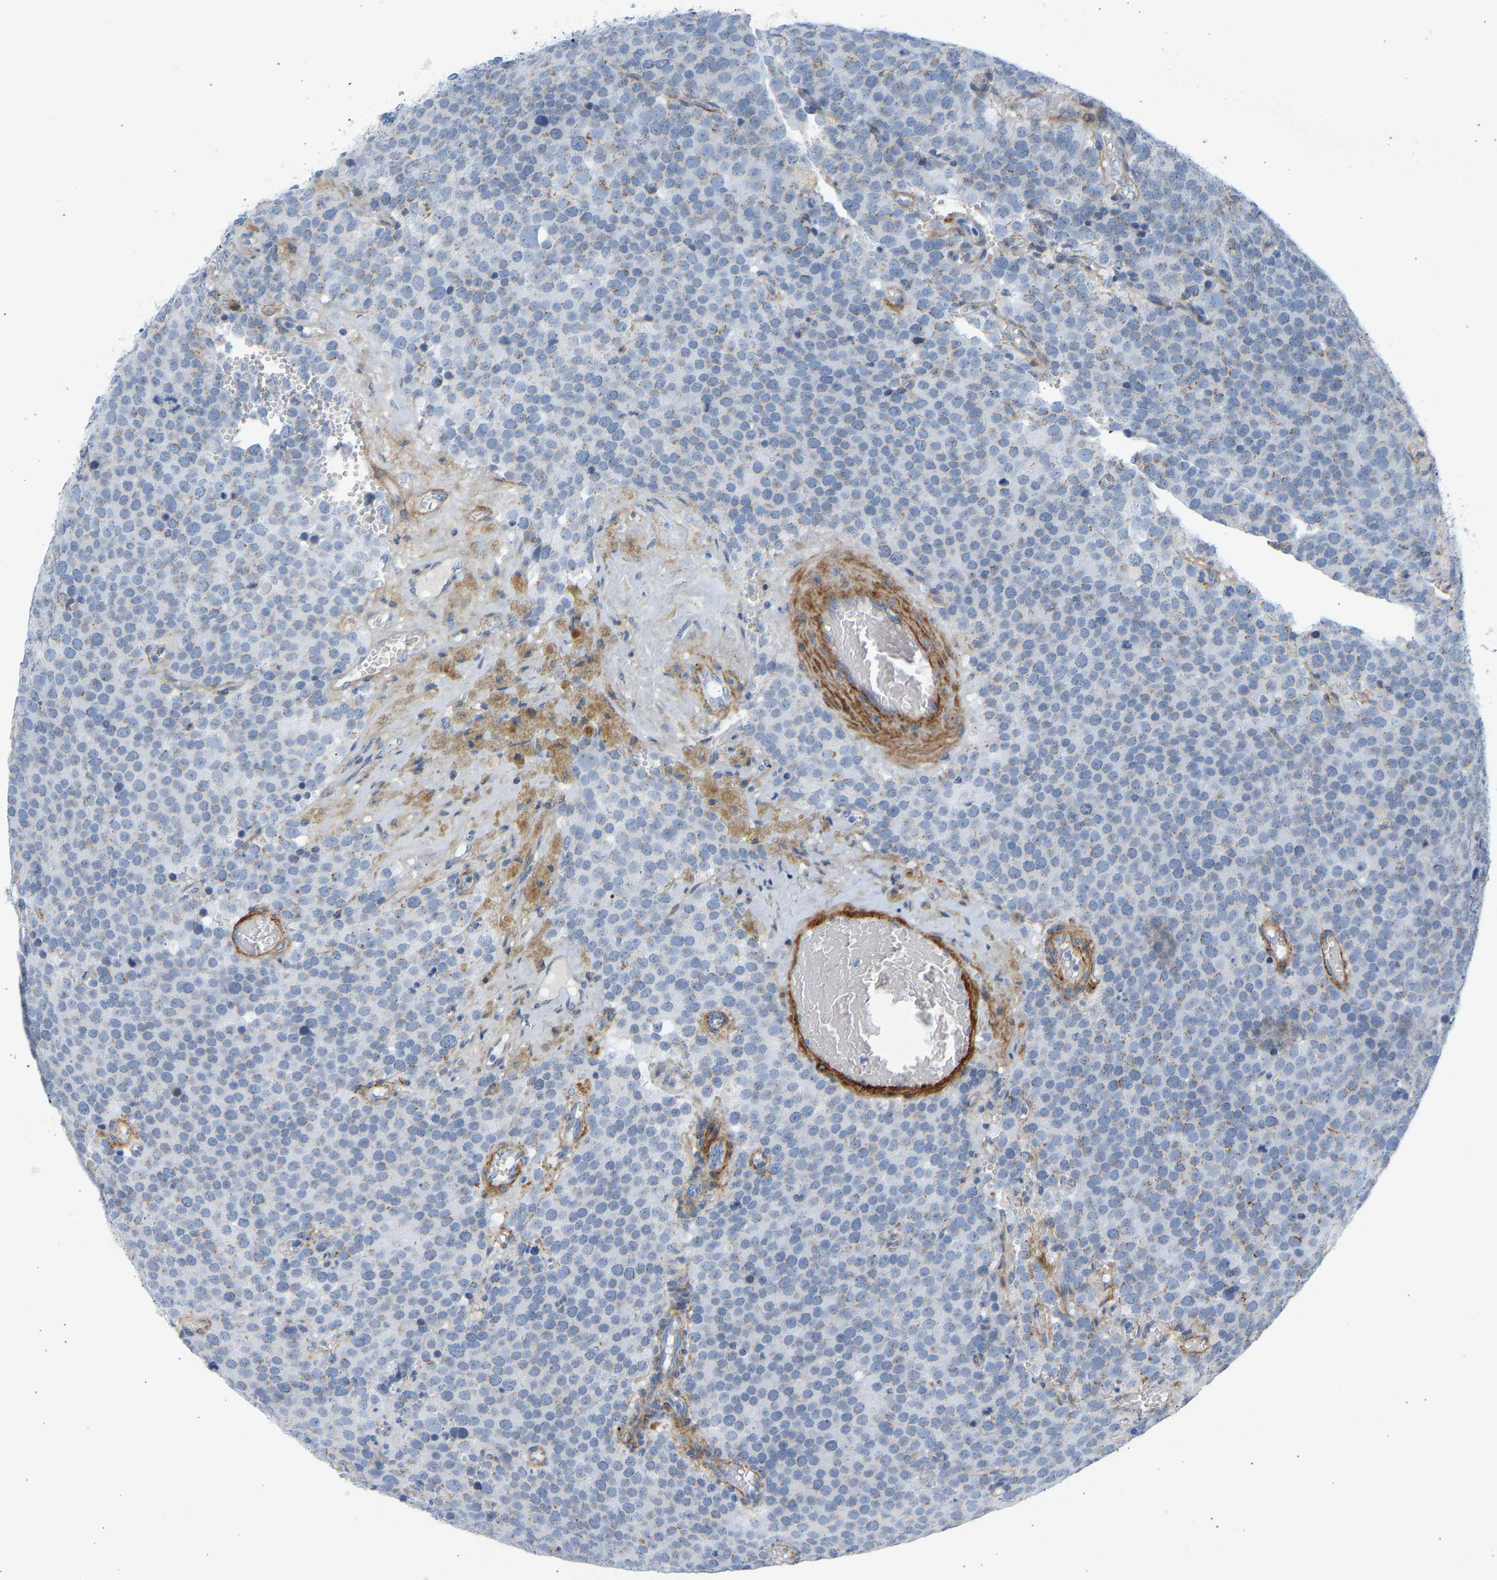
{"staining": {"intensity": "moderate", "quantity": "<25%", "location": "cytoplasmic/membranous"}, "tissue": "testis cancer", "cell_type": "Tumor cells", "image_type": "cancer", "snomed": [{"axis": "morphology", "description": "Normal tissue, NOS"}, {"axis": "morphology", "description": "Seminoma, NOS"}, {"axis": "topography", "description": "Testis"}], "caption": "Immunohistochemical staining of seminoma (testis) reveals moderate cytoplasmic/membranous protein expression in approximately <25% of tumor cells.", "gene": "SLC30A7", "patient": {"sex": "male", "age": 71}}